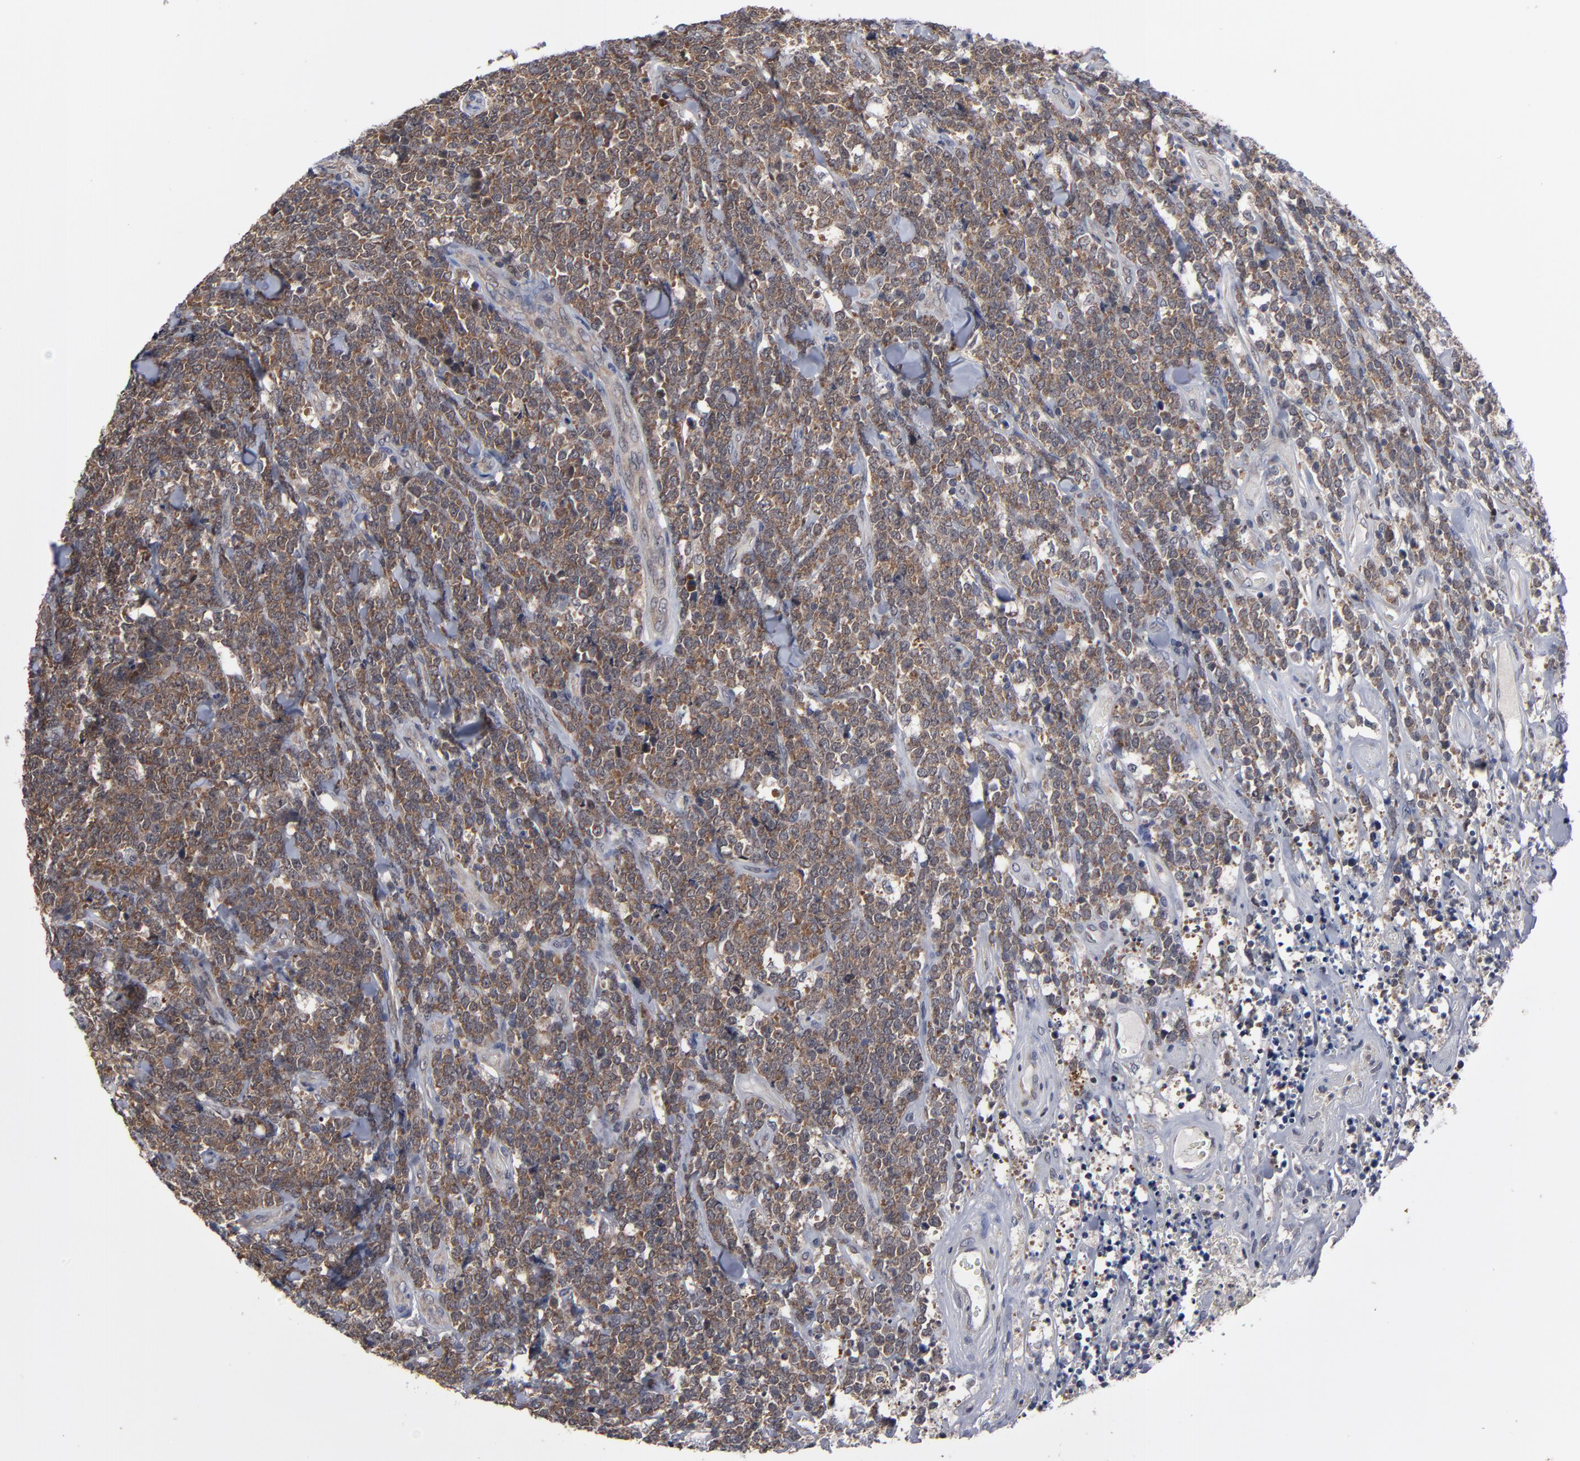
{"staining": {"intensity": "moderate", "quantity": ">75%", "location": "cytoplasmic/membranous"}, "tissue": "lymphoma", "cell_type": "Tumor cells", "image_type": "cancer", "snomed": [{"axis": "morphology", "description": "Malignant lymphoma, non-Hodgkin's type, High grade"}, {"axis": "topography", "description": "Small intestine"}, {"axis": "topography", "description": "Colon"}], "caption": "The immunohistochemical stain labels moderate cytoplasmic/membranous staining in tumor cells of lymphoma tissue. Nuclei are stained in blue.", "gene": "ALG13", "patient": {"sex": "male", "age": 8}}